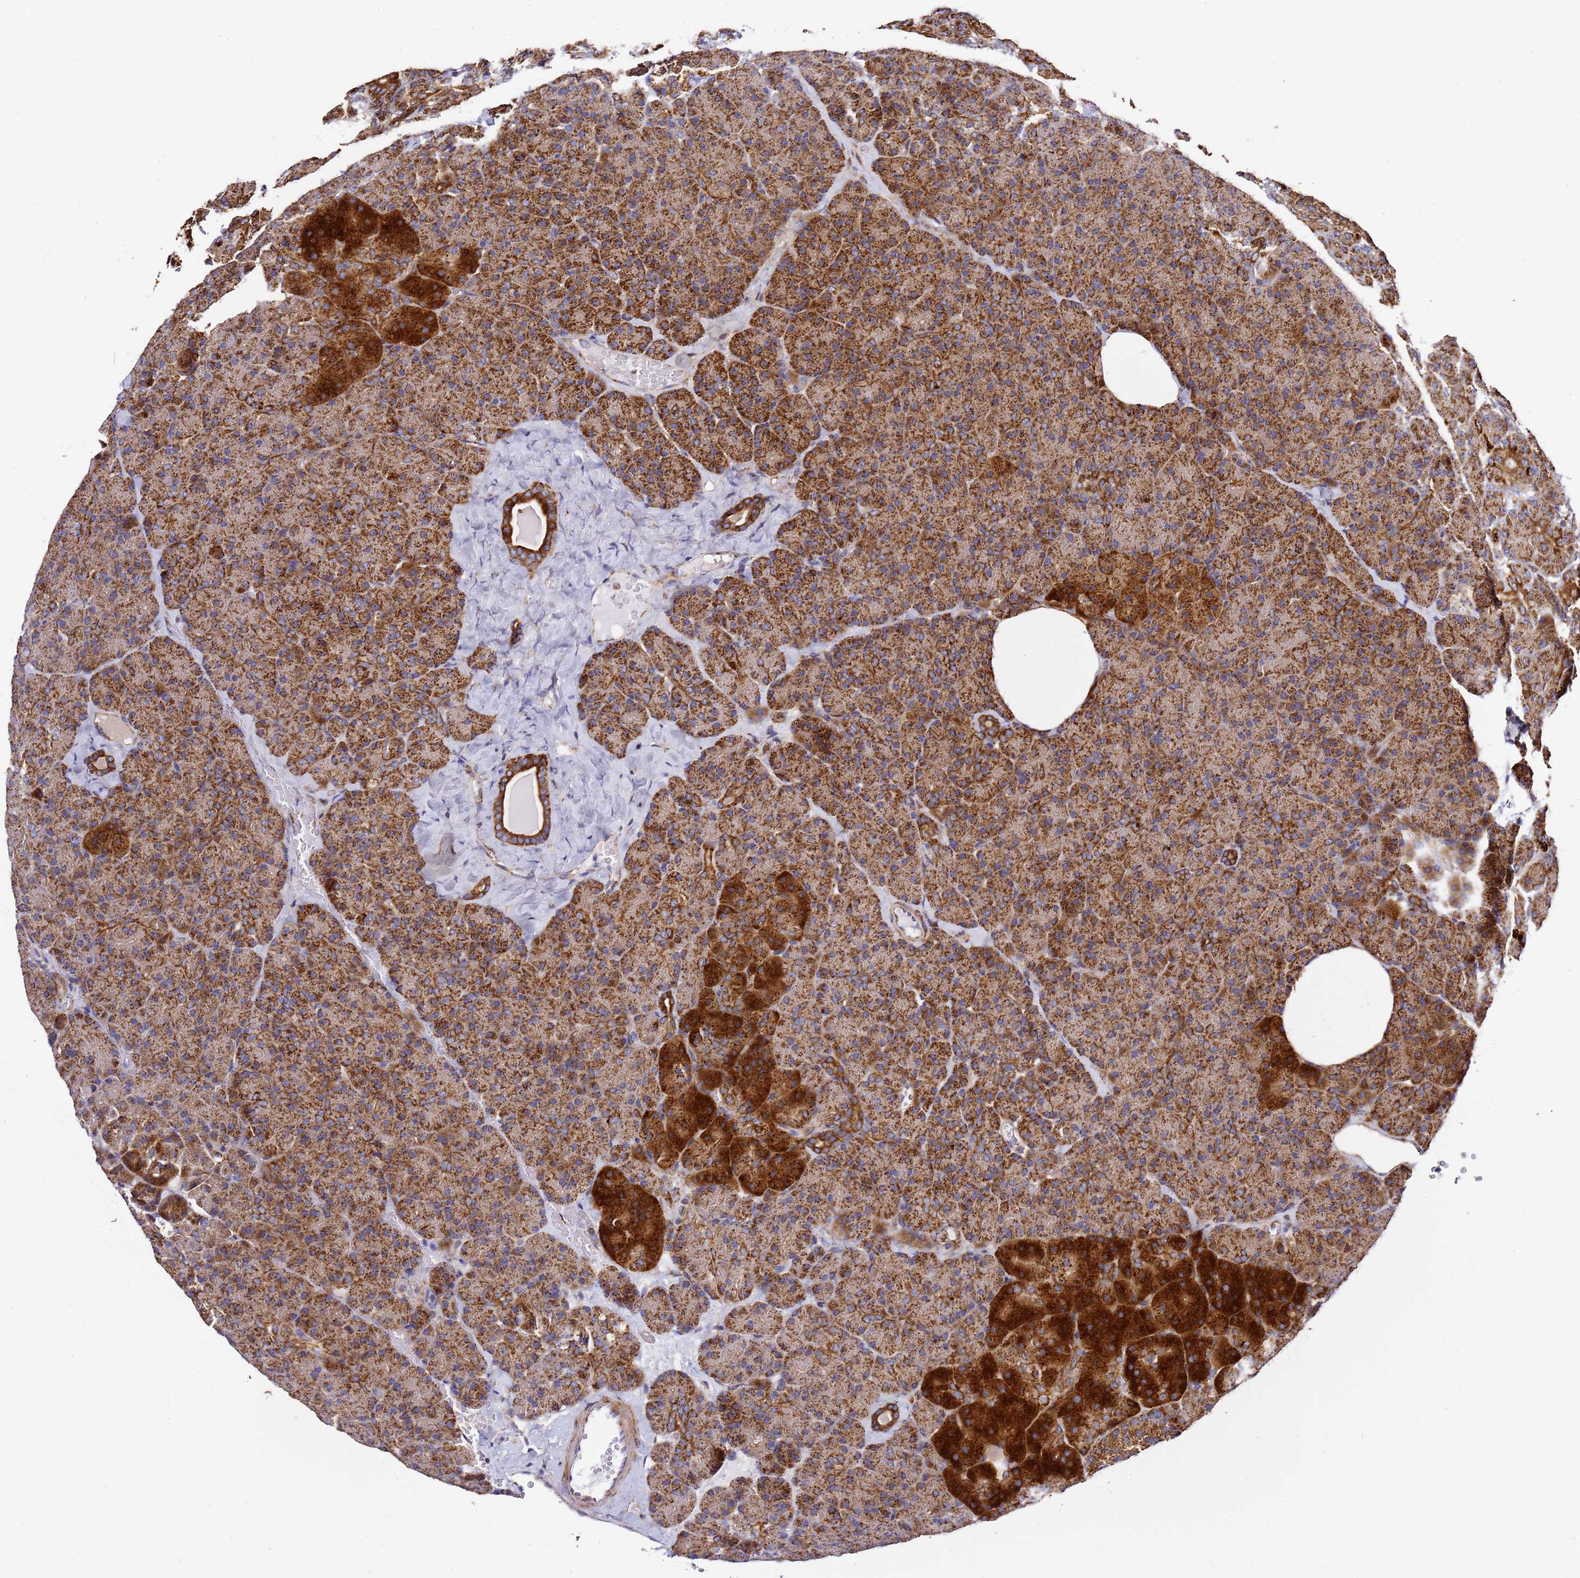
{"staining": {"intensity": "strong", "quantity": ">75%", "location": "cytoplasmic/membranous"}, "tissue": "pancreas", "cell_type": "Exocrine glandular cells", "image_type": "normal", "snomed": [{"axis": "morphology", "description": "Normal tissue, NOS"}, {"axis": "morphology", "description": "Carcinoid, malignant, NOS"}, {"axis": "topography", "description": "Pancreas"}], "caption": "Protein analysis of benign pancreas exhibits strong cytoplasmic/membranous expression in approximately >75% of exocrine glandular cells. Immunohistochemistry (ihc) stains the protein of interest in brown and the nuclei are stained blue.", "gene": "NDUFA3", "patient": {"sex": "female", "age": 35}}